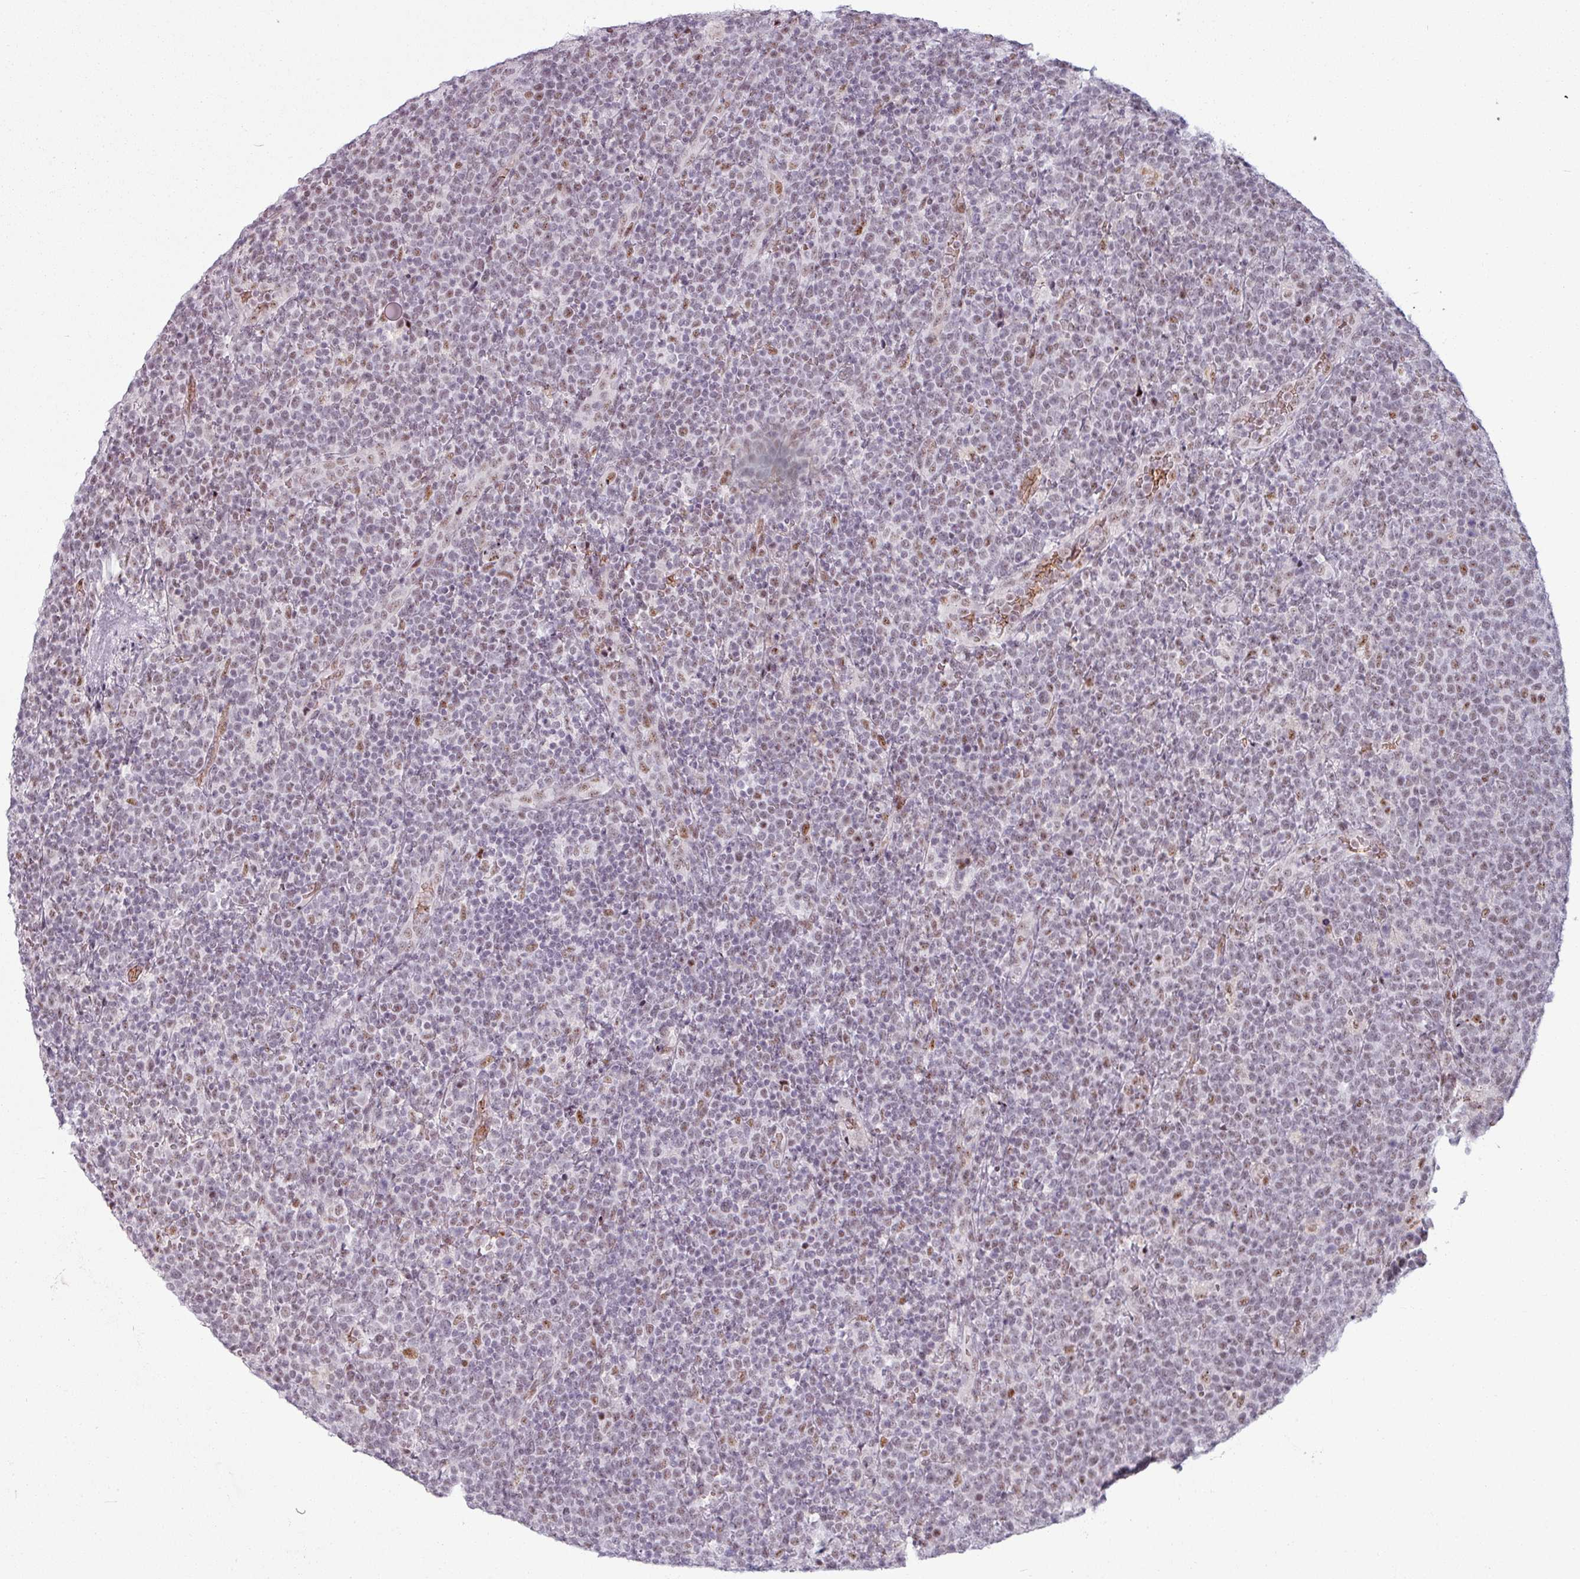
{"staining": {"intensity": "weak", "quantity": ">75%", "location": "nuclear"}, "tissue": "lymphoma", "cell_type": "Tumor cells", "image_type": "cancer", "snomed": [{"axis": "morphology", "description": "Malignant lymphoma, non-Hodgkin's type, High grade"}, {"axis": "topography", "description": "Lymph node"}], "caption": "Immunohistochemical staining of lymphoma displays low levels of weak nuclear protein expression in approximately >75% of tumor cells.", "gene": "NCOR1", "patient": {"sex": "male", "age": 61}}